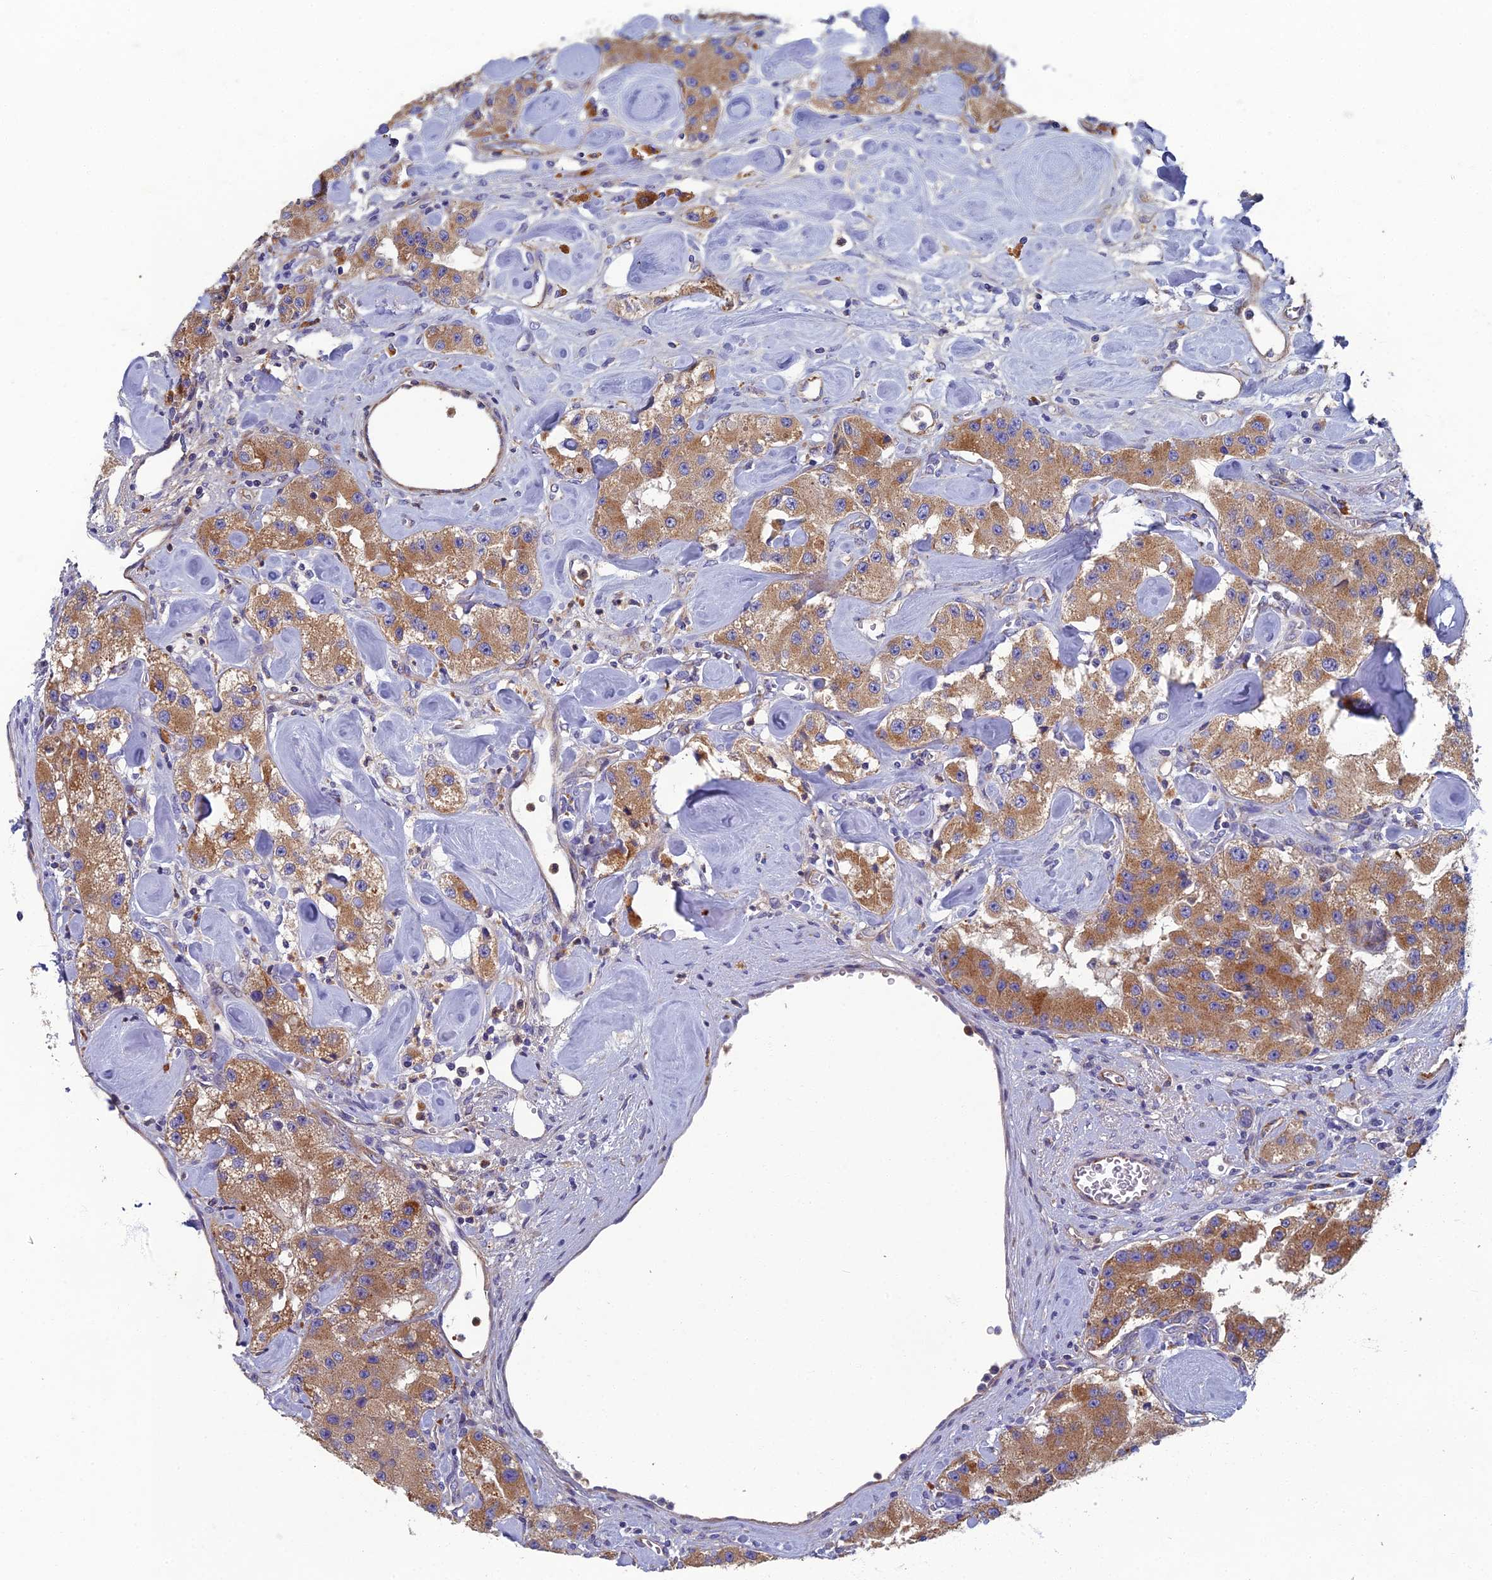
{"staining": {"intensity": "moderate", "quantity": ">75%", "location": "cytoplasmic/membranous"}, "tissue": "carcinoid", "cell_type": "Tumor cells", "image_type": "cancer", "snomed": [{"axis": "morphology", "description": "Carcinoid, malignant, NOS"}, {"axis": "topography", "description": "Pancreas"}], "caption": "A brown stain labels moderate cytoplasmic/membranous positivity of a protein in carcinoid tumor cells.", "gene": "RNASEK", "patient": {"sex": "male", "age": 41}}